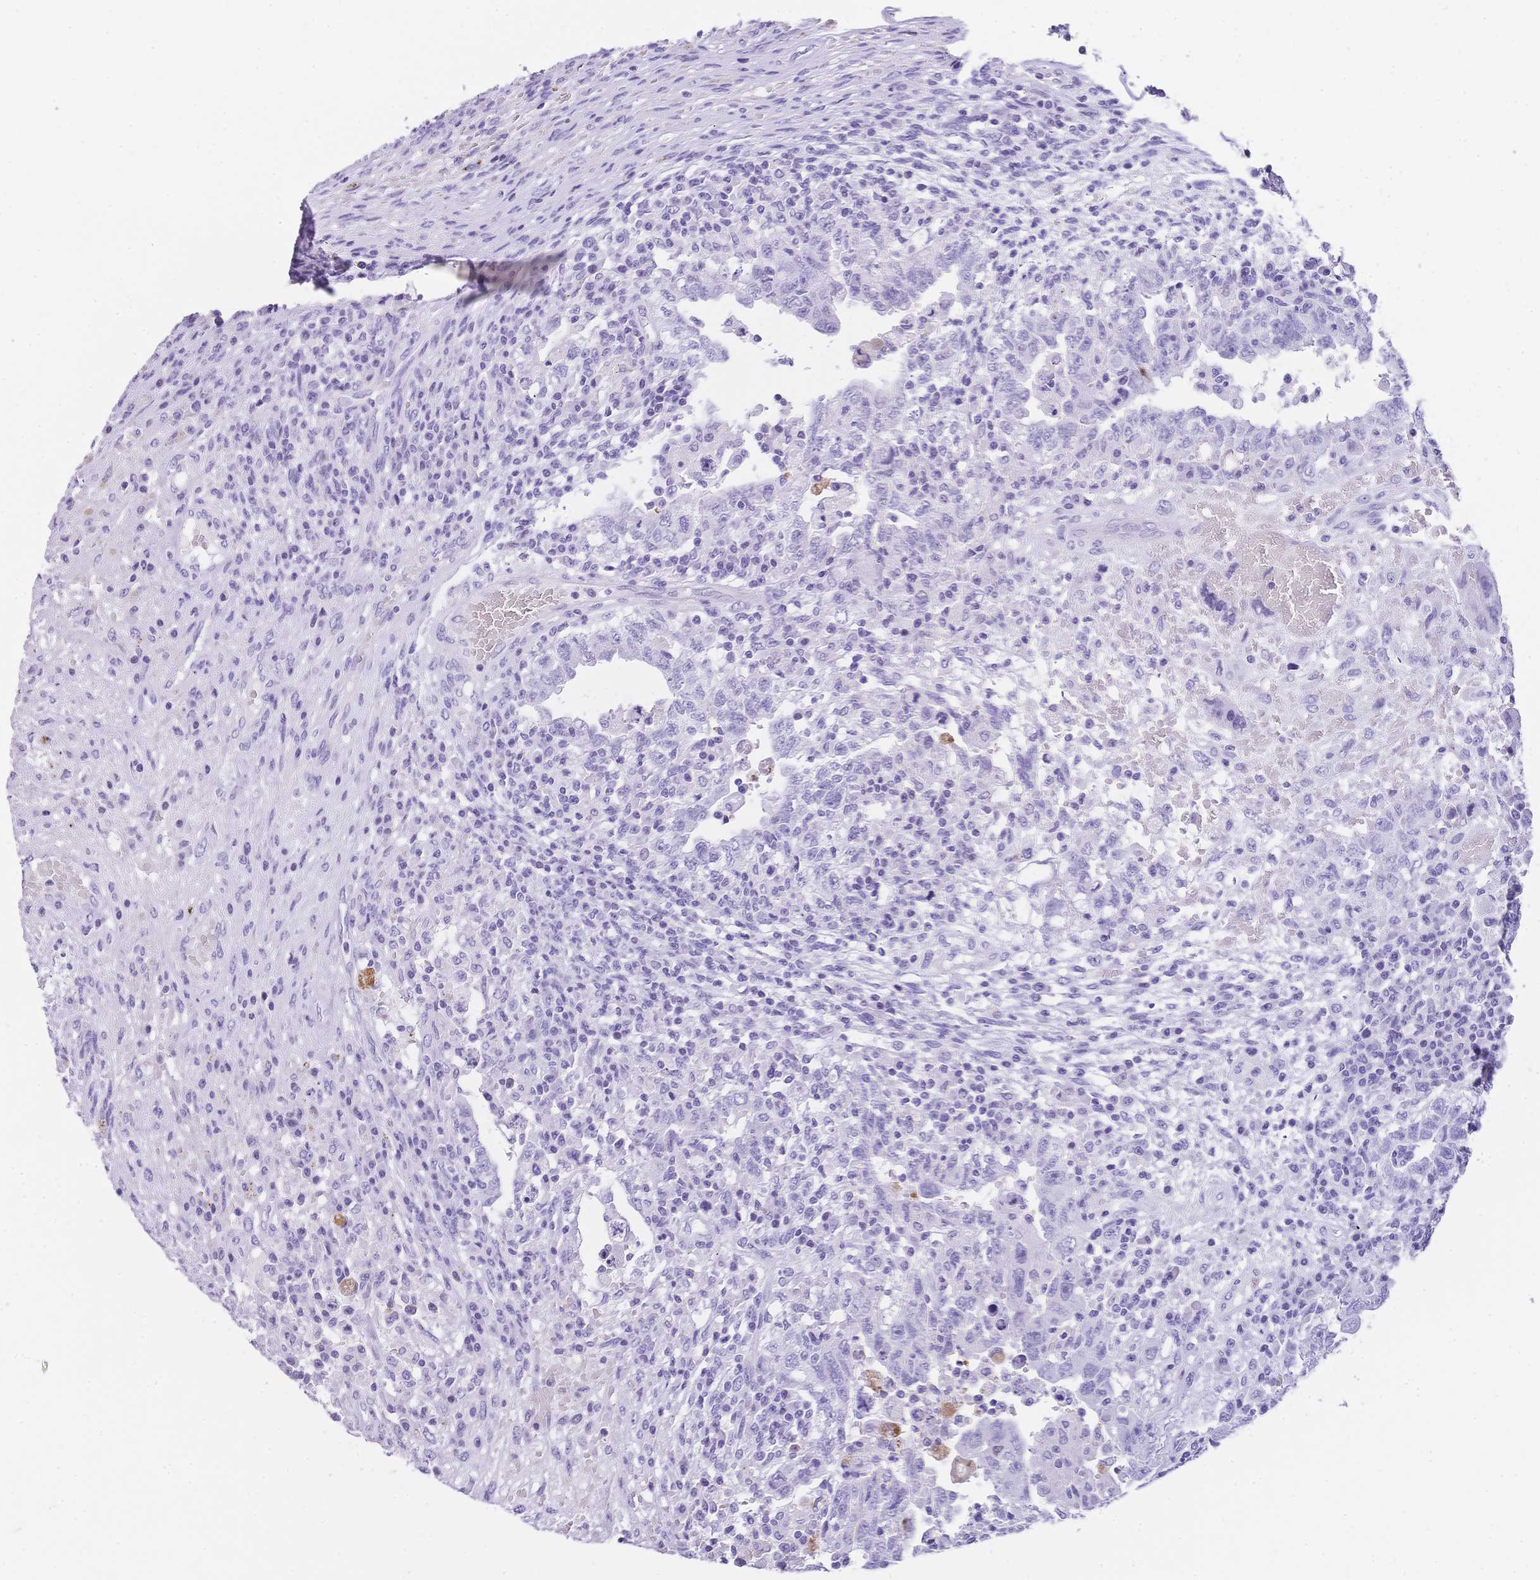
{"staining": {"intensity": "negative", "quantity": "none", "location": "none"}, "tissue": "testis cancer", "cell_type": "Tumor cells", "image_type": "cancer", "snomed": [{"axis": "morphology", "description": "Carcinoma, Embryonal, NOS"}, {"axis": "topography", "description": "Testis"}], "caption": "Embryonal carcinoma (testis) was stained to show a protein in brown. There is no significant positivity in tumor cells. (DAB IHC, high magnification).", "gene": "MUC21", "patient": {"sex": "male", "age": 26}}